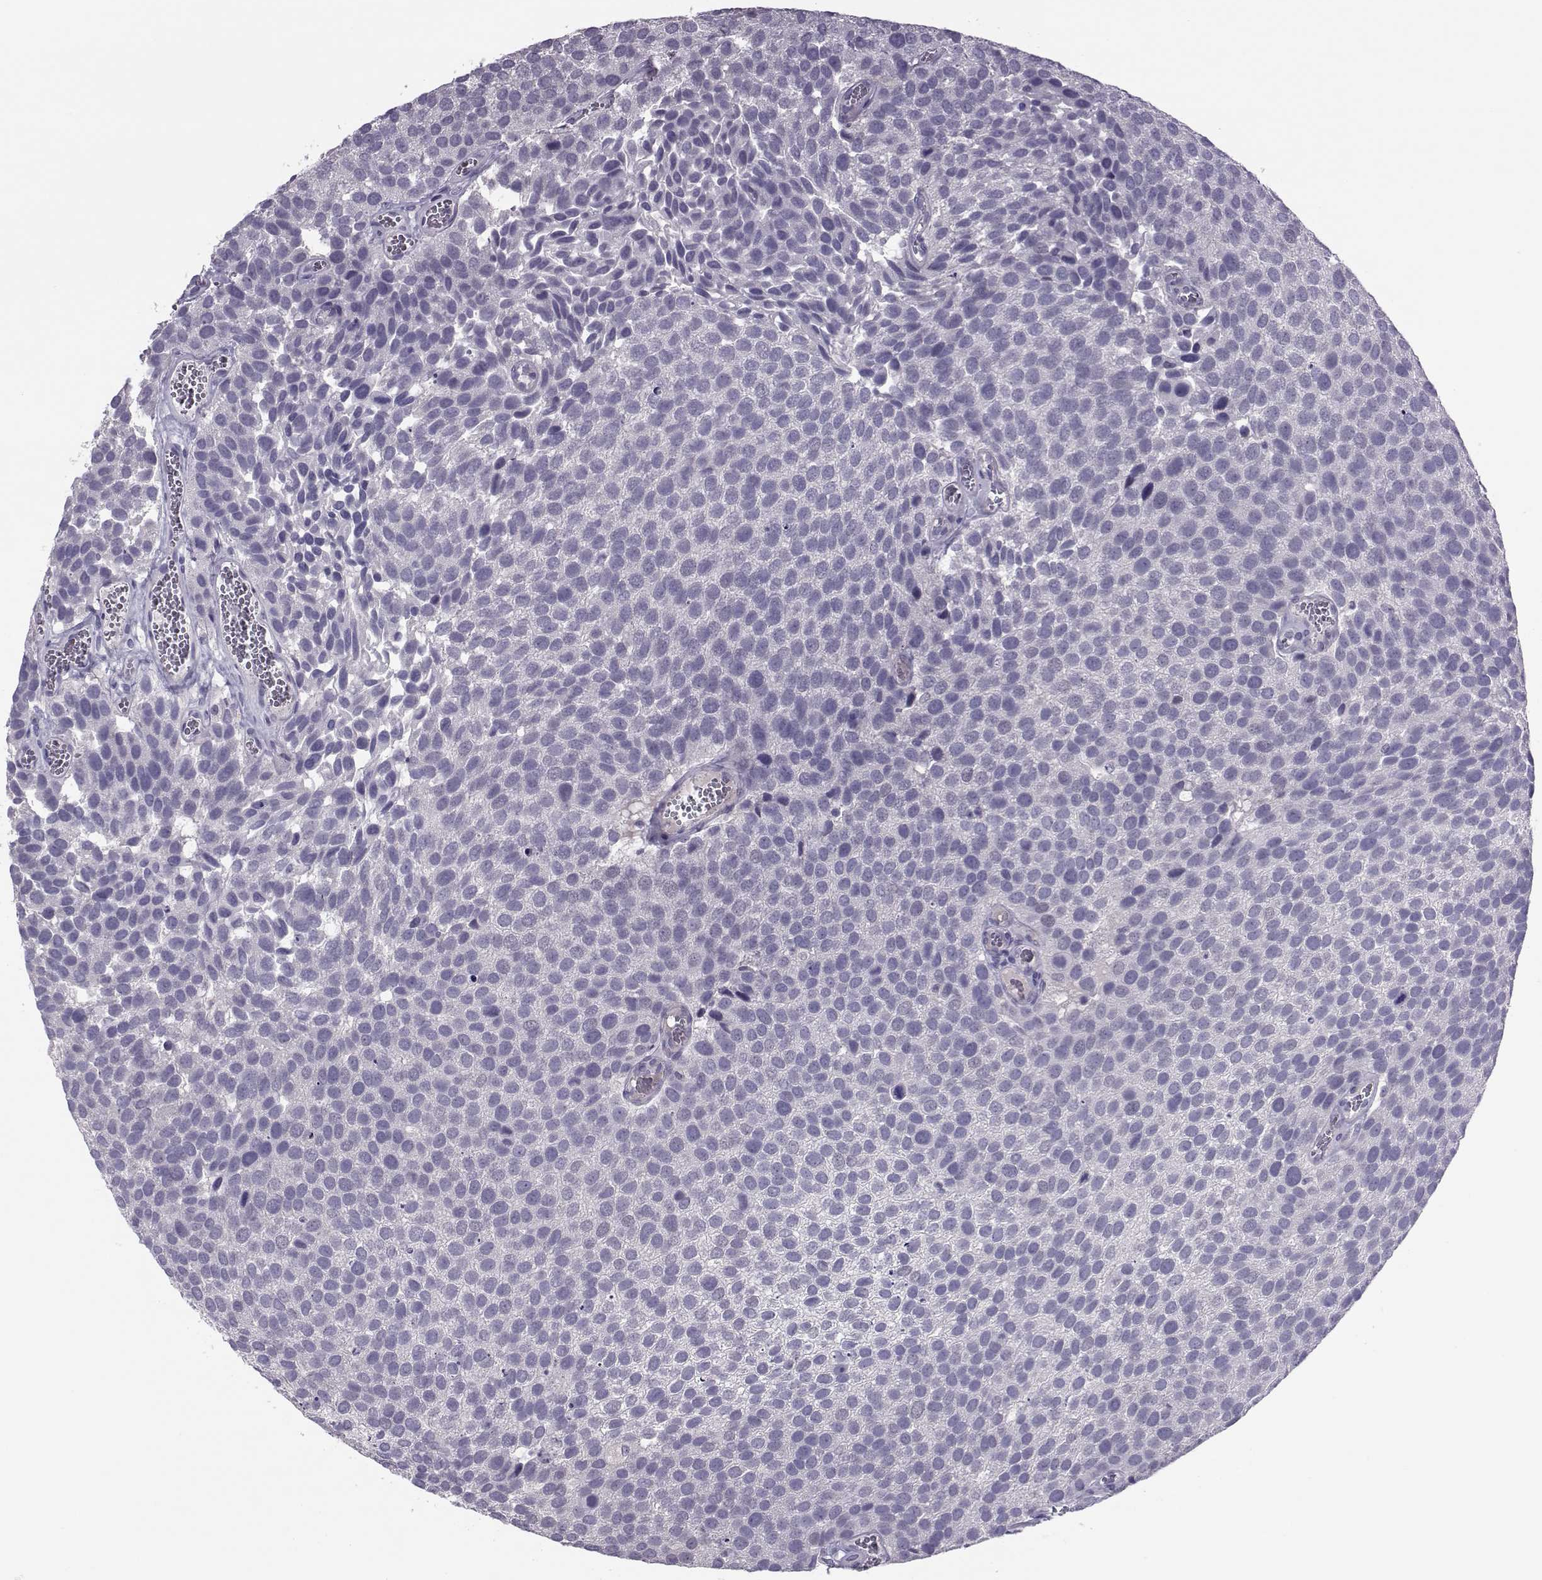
{"staining": {"intensity": "negative", "quantity": "none", "location": "none"}, "tissue": "urothelial cancer", "cell_type": "Tumor cells", "image_type": "cancer", "snomed": [{"axis": "morphology", "description": "Urothelial carcinoma, Low grade"}, {"axis": "topography", "description": "Urinary bladder"}], "caption": "The IHC histopathology image has no significant staining in tumor cells of low-grade urothelial carcinoma tissue.", "gene": "ASRGL1", "patient": {"sex": "female", "age": 69}}